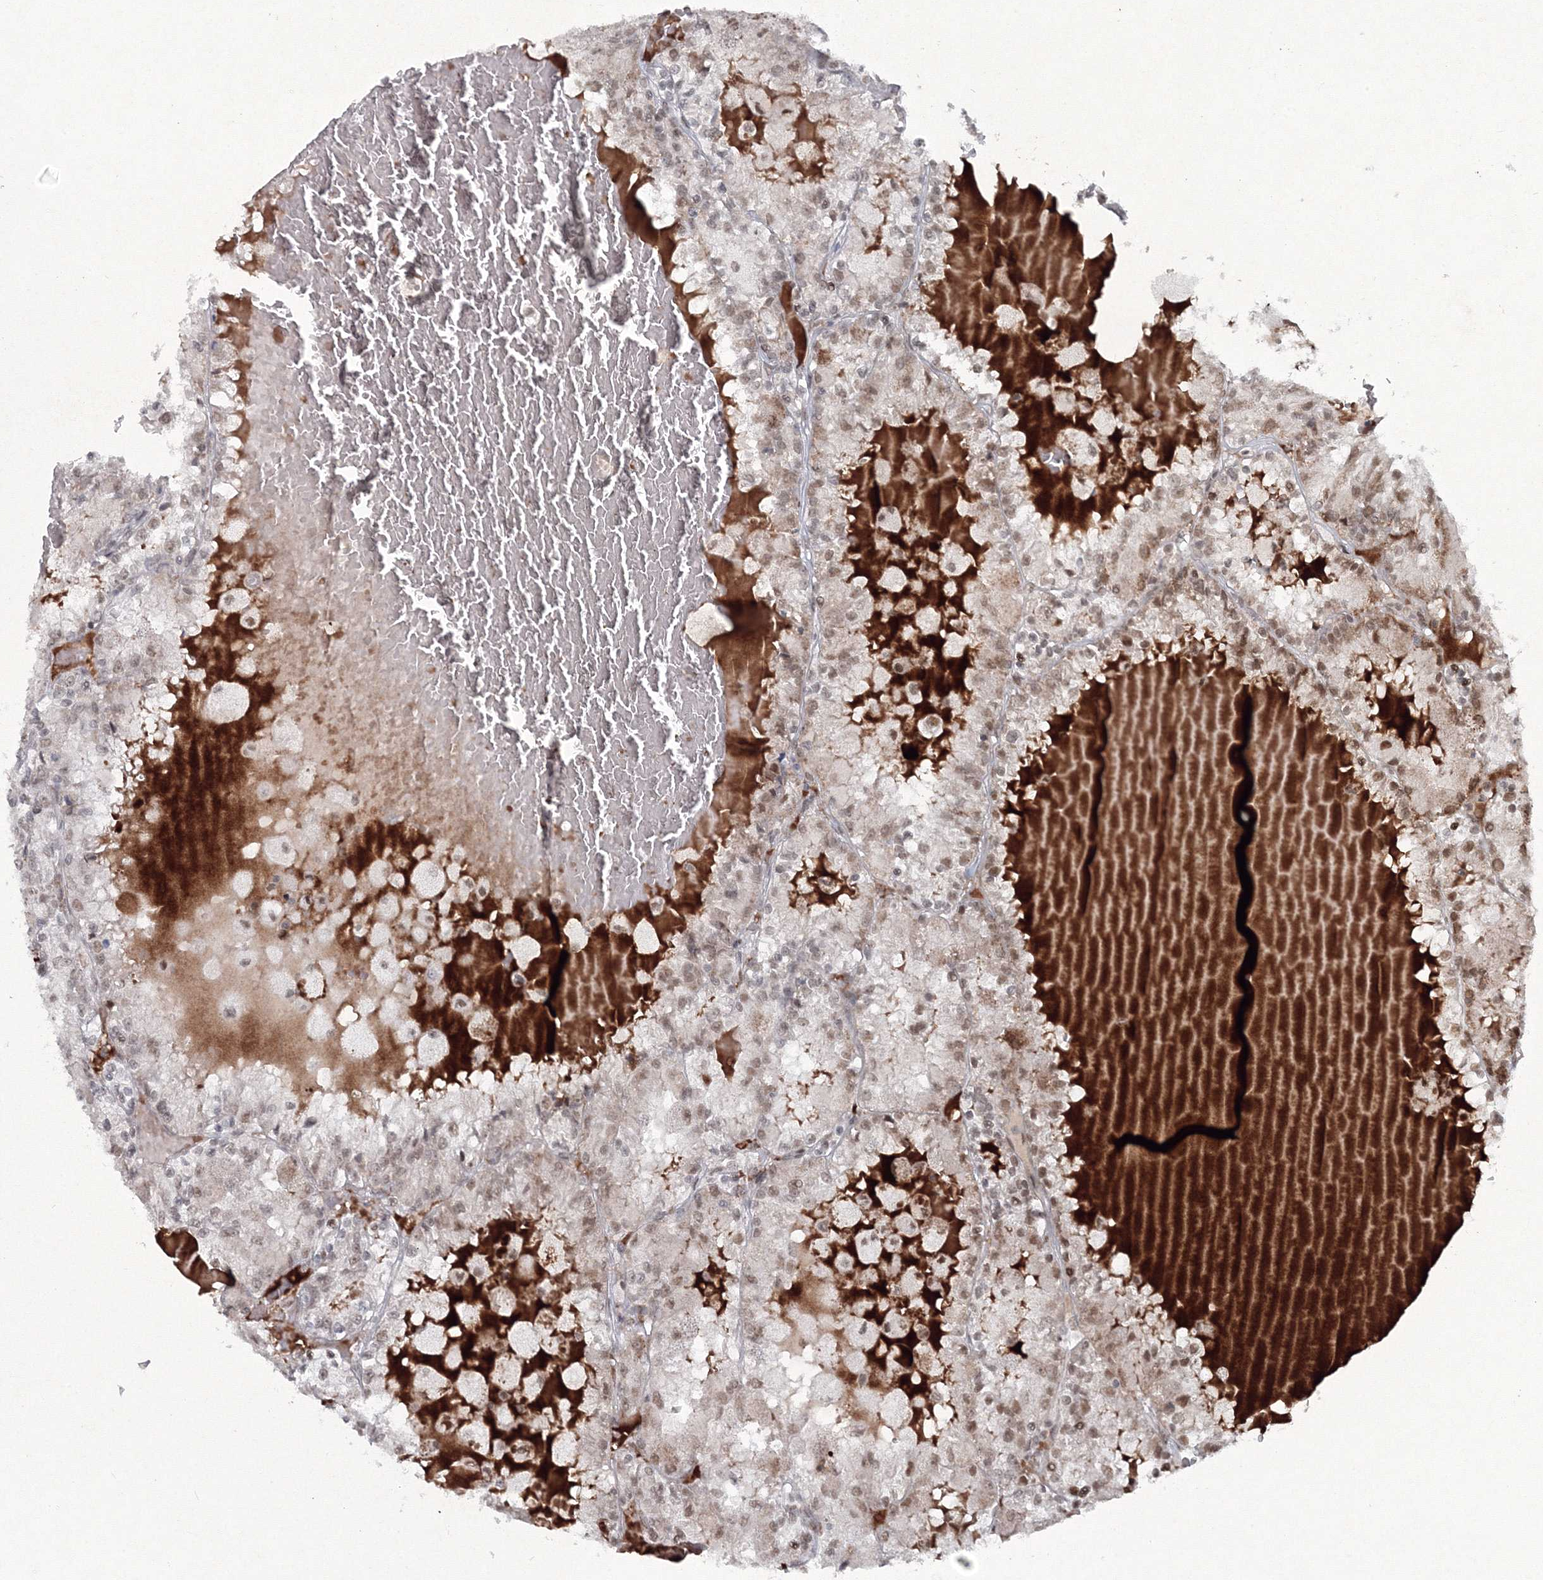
{"staining": {"intensity": "weak", "quantity": ">75%", "location": "nuclear"}, "tissue": "renal cancer", "cell_type": "Tumor cells", "image_type": "cancer", "snomed": [{"axis": "morphology", "description": "Adenocarcinoma, NOS"}, {"axis": "topography", "description": "Kidney"}], "caption": "DAB (3,3'-diaminobenzidine) immunohistochemical staining of human renal cancer (adenocarcinoma) demonstrates weak nuclear protein expression in approximately >75% of tumor cells.", "gene": "C3orf33", "patient": {"sex": "female", "age": 56}}